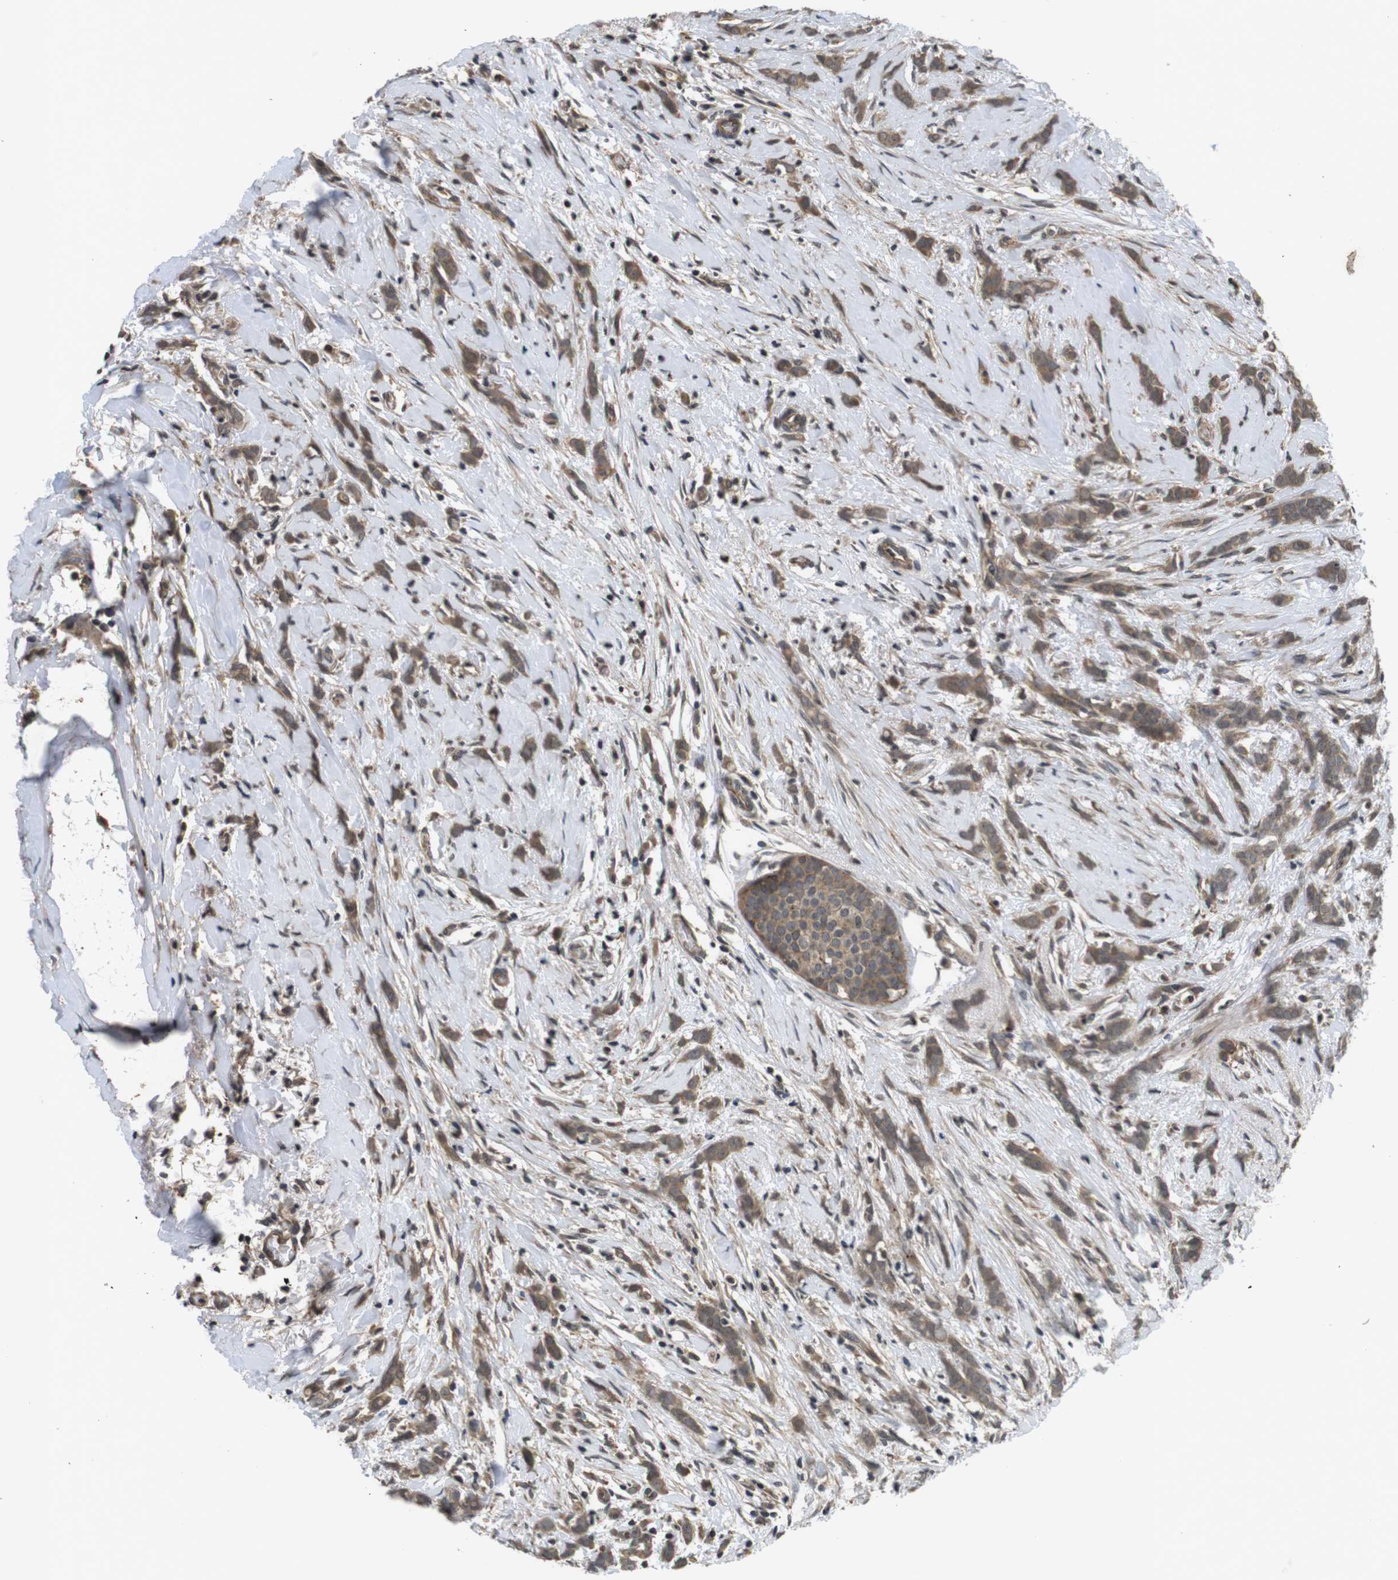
{"staining": {"intensity": "moderate", "quantity": ">75%", "location": "cytoplasmic/membranous"}, "tissue": "breast cancer", "cell_type": "Tumor cells", "image_type": "cancer", "snomed": [{"axis": "morphology", "description": "Lobular carcinoma, in situ"}, {"axis": "morphology", "description": "Lobular carcinoma"}, {"axis": "topography", "description": "Breast"}], "caption": "Breast lobular carcinoma stained with immunohistochemistry (IHC) exhibits moderate cytoplasmic/membranous staining in about >75% of tumor cells. The staining was performed using DAB (3,3'-diaminobenzidine) to visualize the protein expression in brown, while the nuclei were stained in blue with hematoxylin (Magnification: 20x).", "gene": "FZD10", "patient": {"sex": "female", "age": 41}}